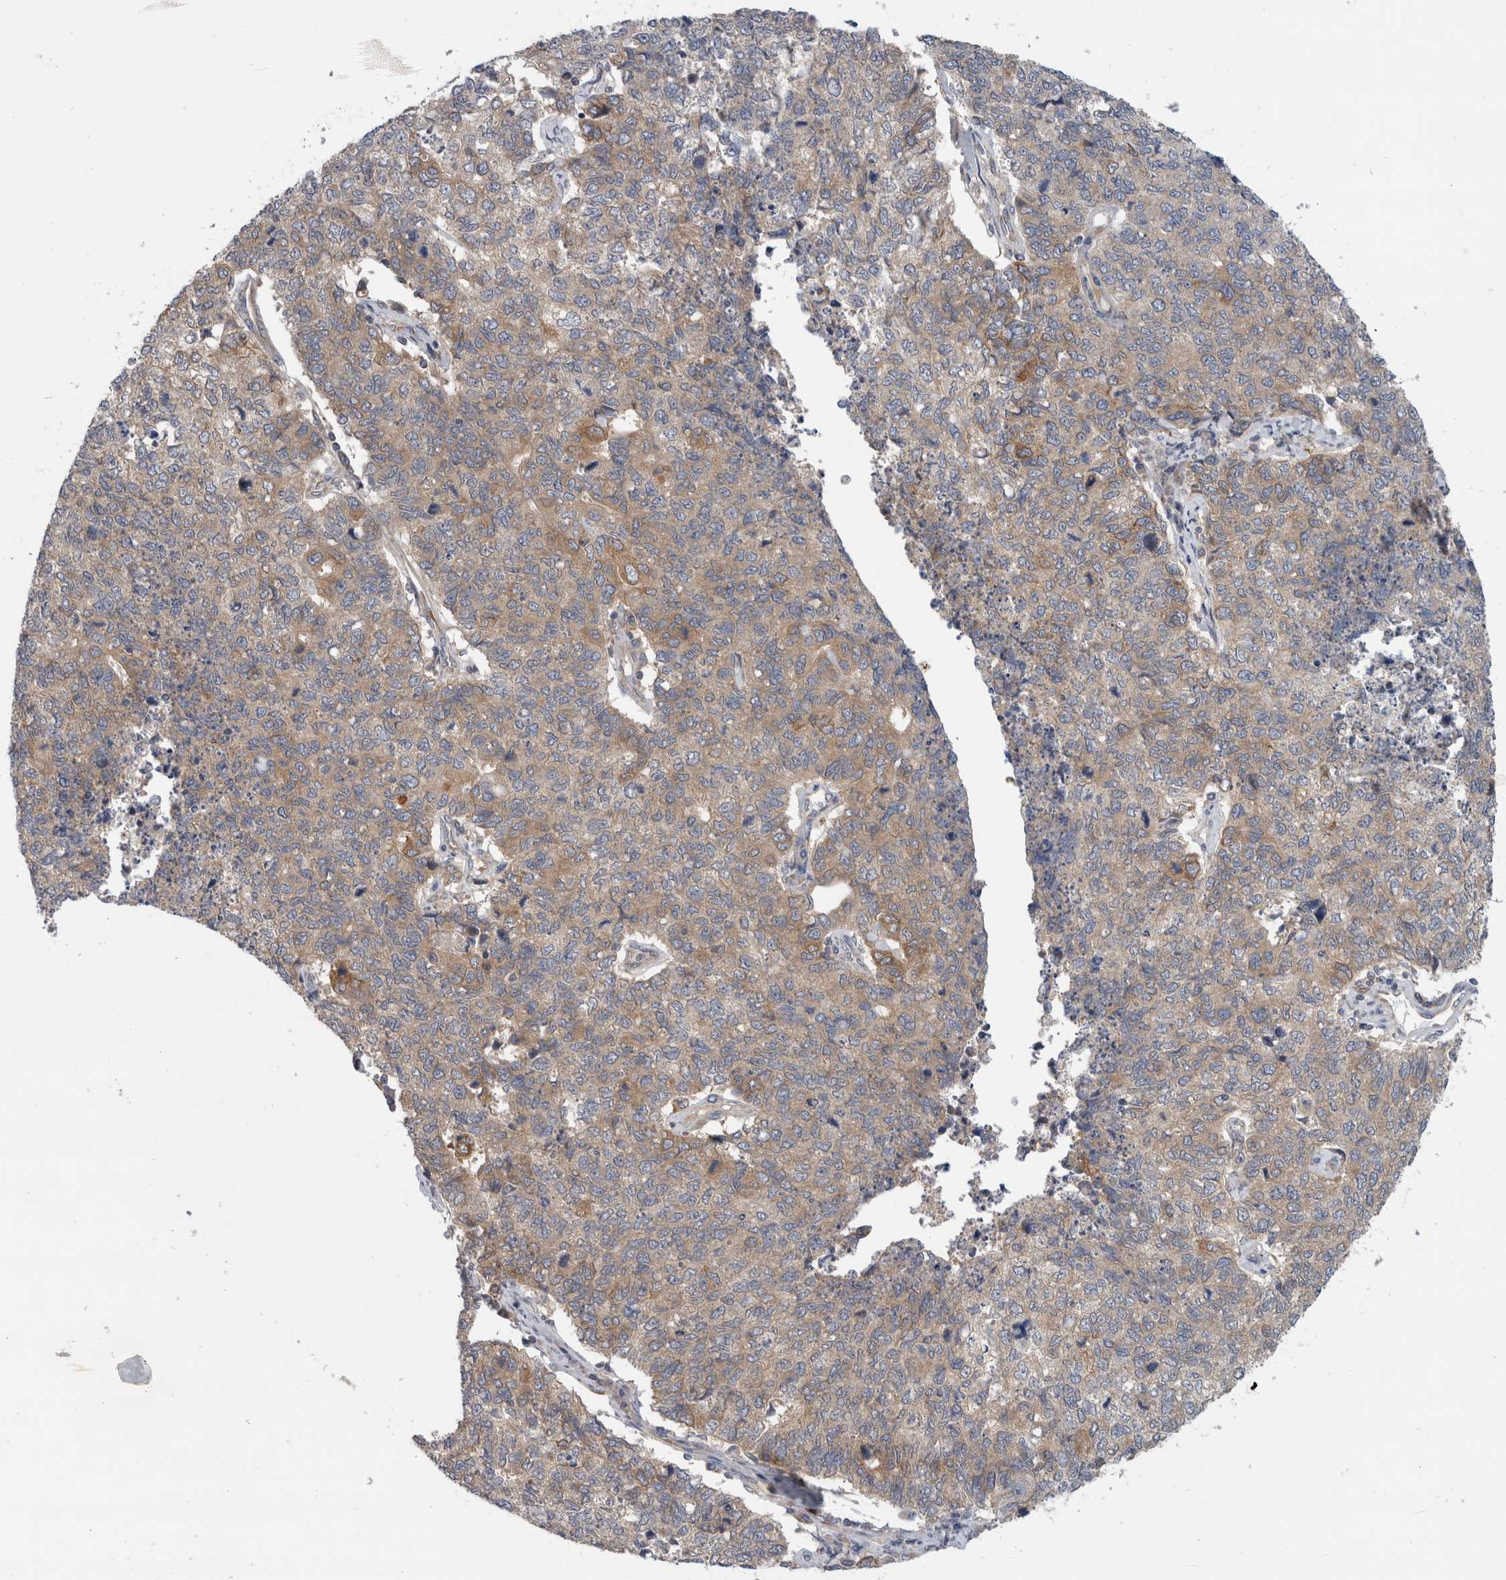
{"staining": {"intensity": "weak", "quantity": "25%-75%", "location": "cytoplasmic/membranous"}, "tissue": "cervical cancer", "cell_type": "Tumor cells", "image_type": "cancer", "snomed": [{"axis": "morphology", "description": "Squamous cell carcinoma, NOS"}, {"axis": "topography", "description": "Cervix"}], "caption": "Protein analysis of cervical cancer tissue shows weak cytoplasmic/membranous positivity in about 25%-75% of tumor cells. (DAB = brown stain, brightfield microscopy at high magnification).", "gene": "PDCD2", "patient": {"sex": "female", "age": 63}}